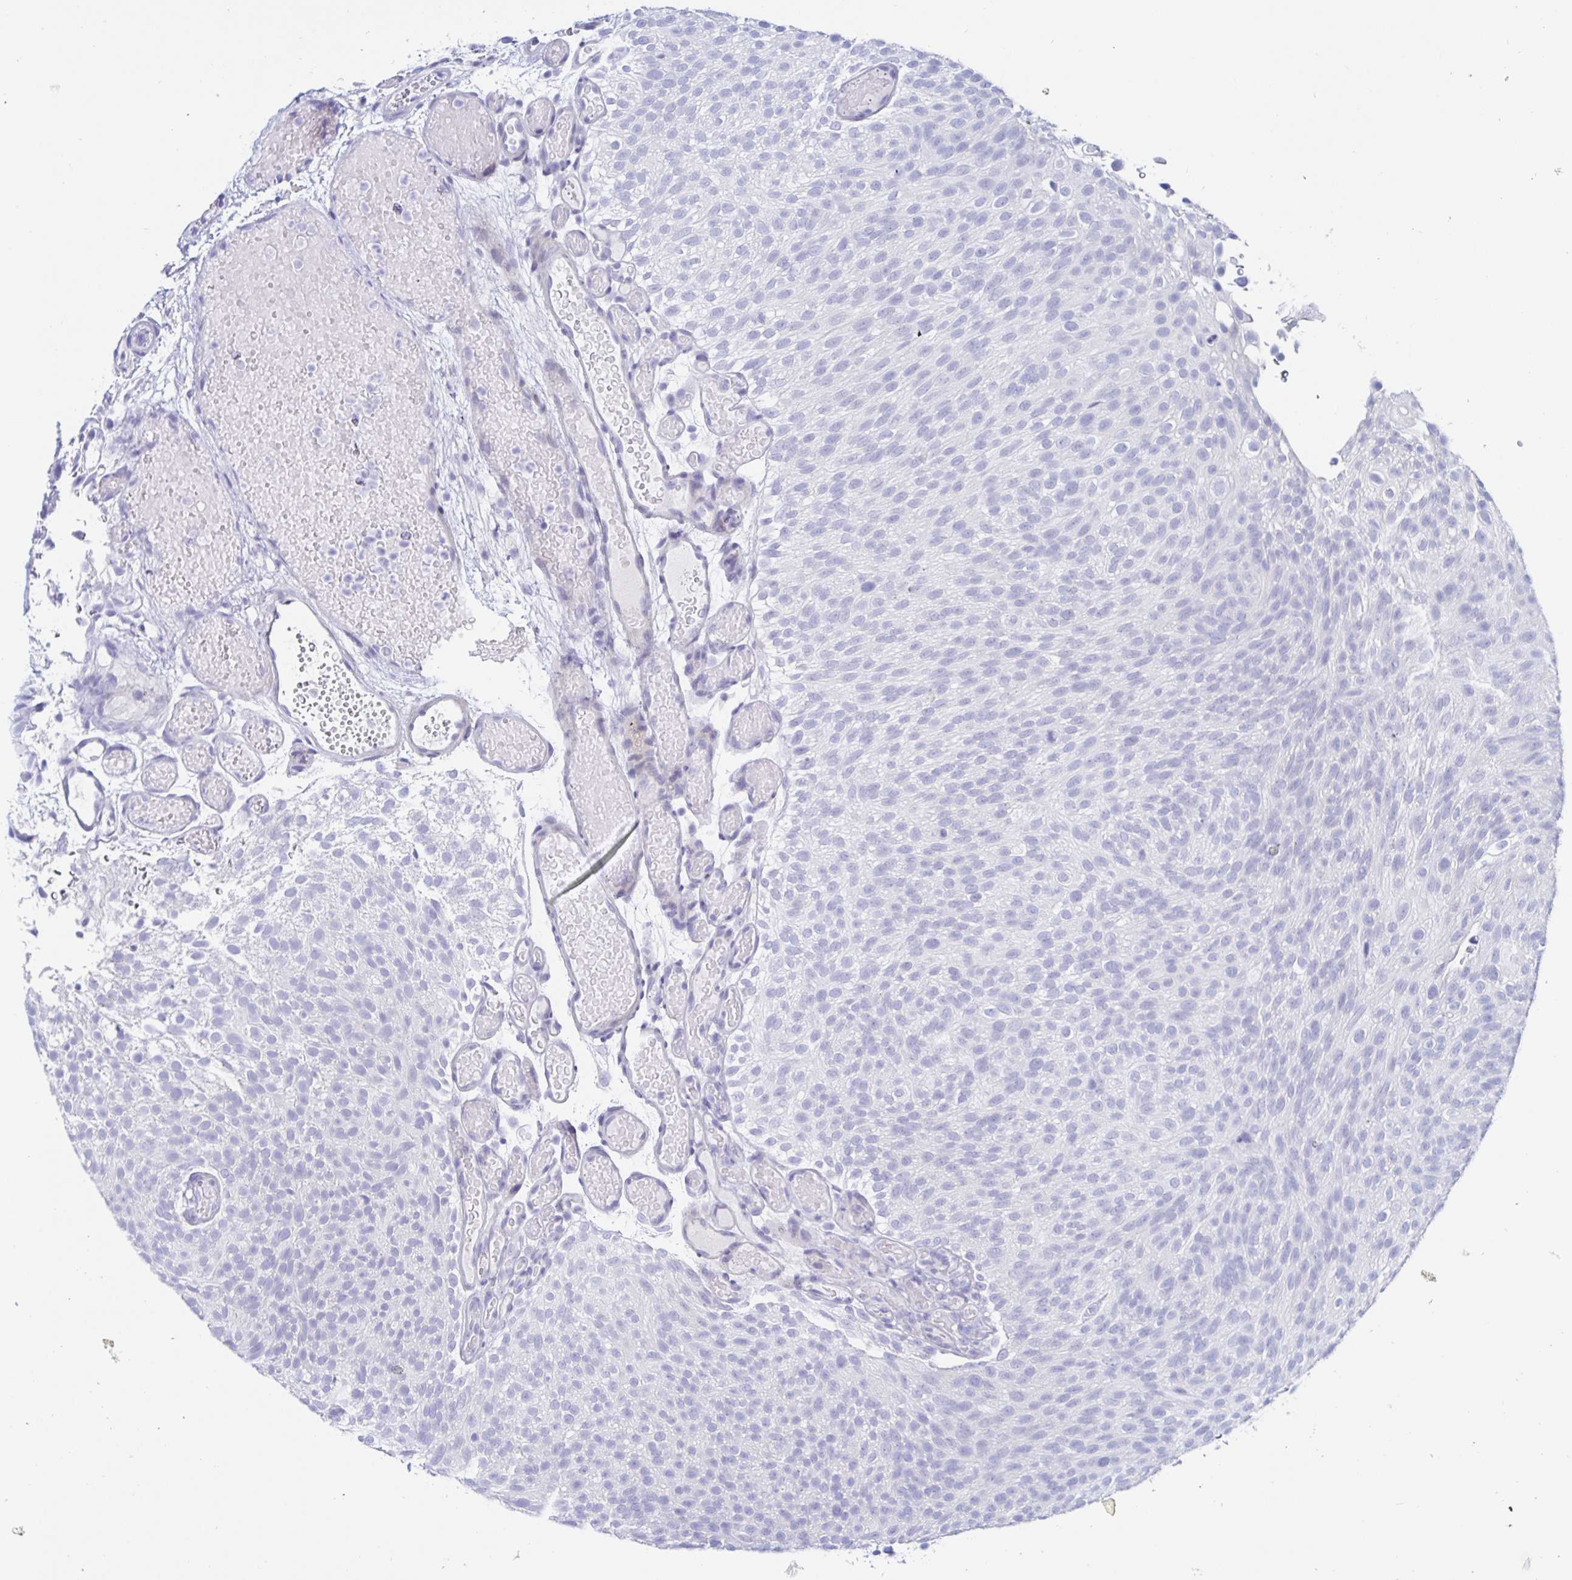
{"staining": {"intensity": "negative", "quantity": "none", "location": "none"}, "tissue": "urothelial cancer", "cell_type": "Tumor cells", "image_type": "cancer", "snomed": [{"axis": "morphology", "description": "Urothelial carcinoma, Low grade"}, {"axis": "topography", "description": "Urinary bladder"}], "caption": "IHC histopathology image of neoplastic tissue: urothelial carcinoma (low-grade) stained with DAB (3,3'-diaminobenzidine) shows no significant protein expression in tumor cells.", "gene": "KCNH6", "patient": {"sex": "male", "age": 78}}